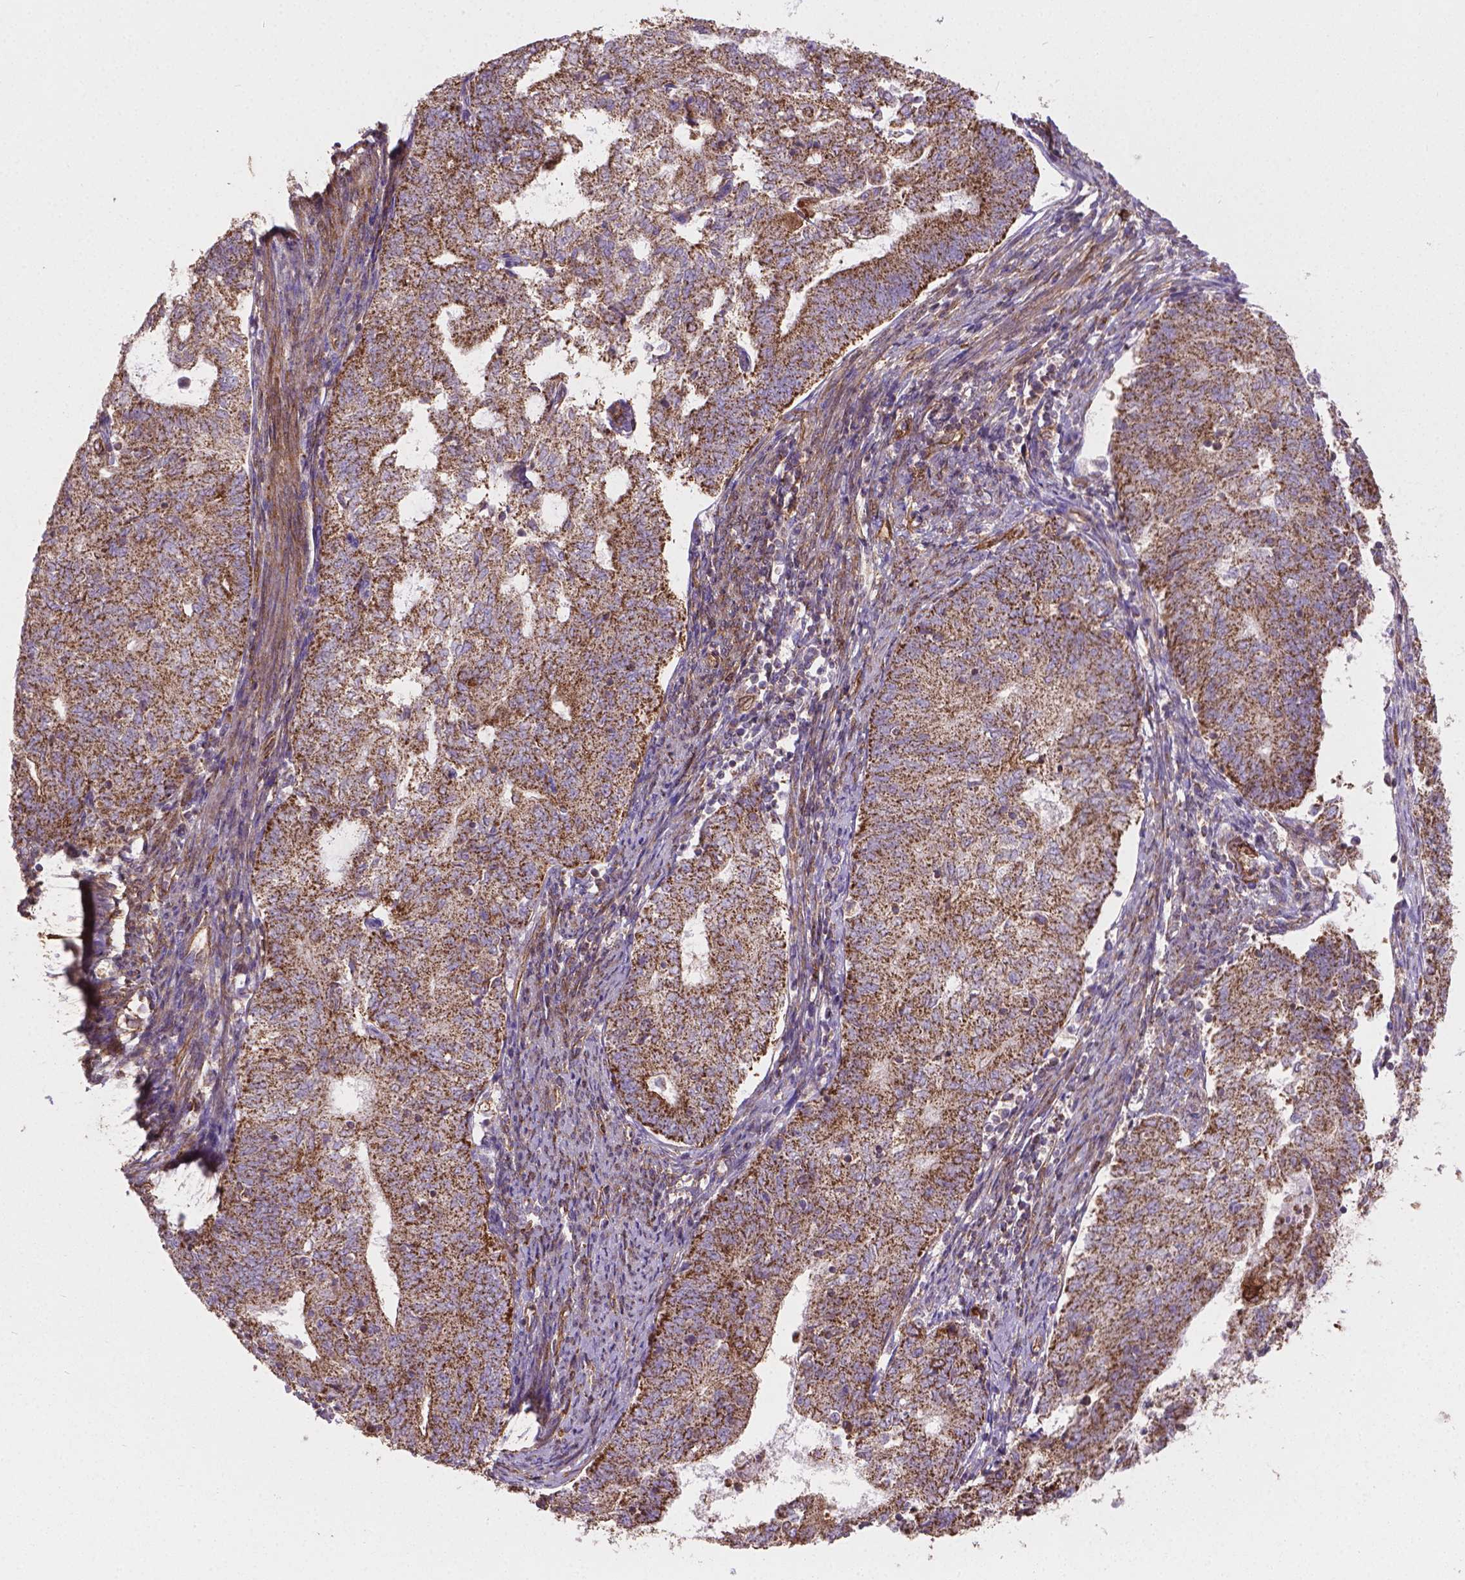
{"staining": {"intensity": "moderate", "quantity": ">75%", "location": "cytoplasmic/membranous"}, "tissue": "endometrial cancer", "cell_type": "Tumor cells", "image_type": "cancer", "snomed": [{"axis": "morphology", "description": "Adenocarcinoma, NOS"}, {"axis": "topography", "description": "Endometrium"}], "caption": "Endometrial adenocarcinoma stained for a protein reveals moderate cytoplasmic/membranous positivity in tumor cells.", "gene": "TCAF1", "patient": {"sex": "female", "age": 65}}